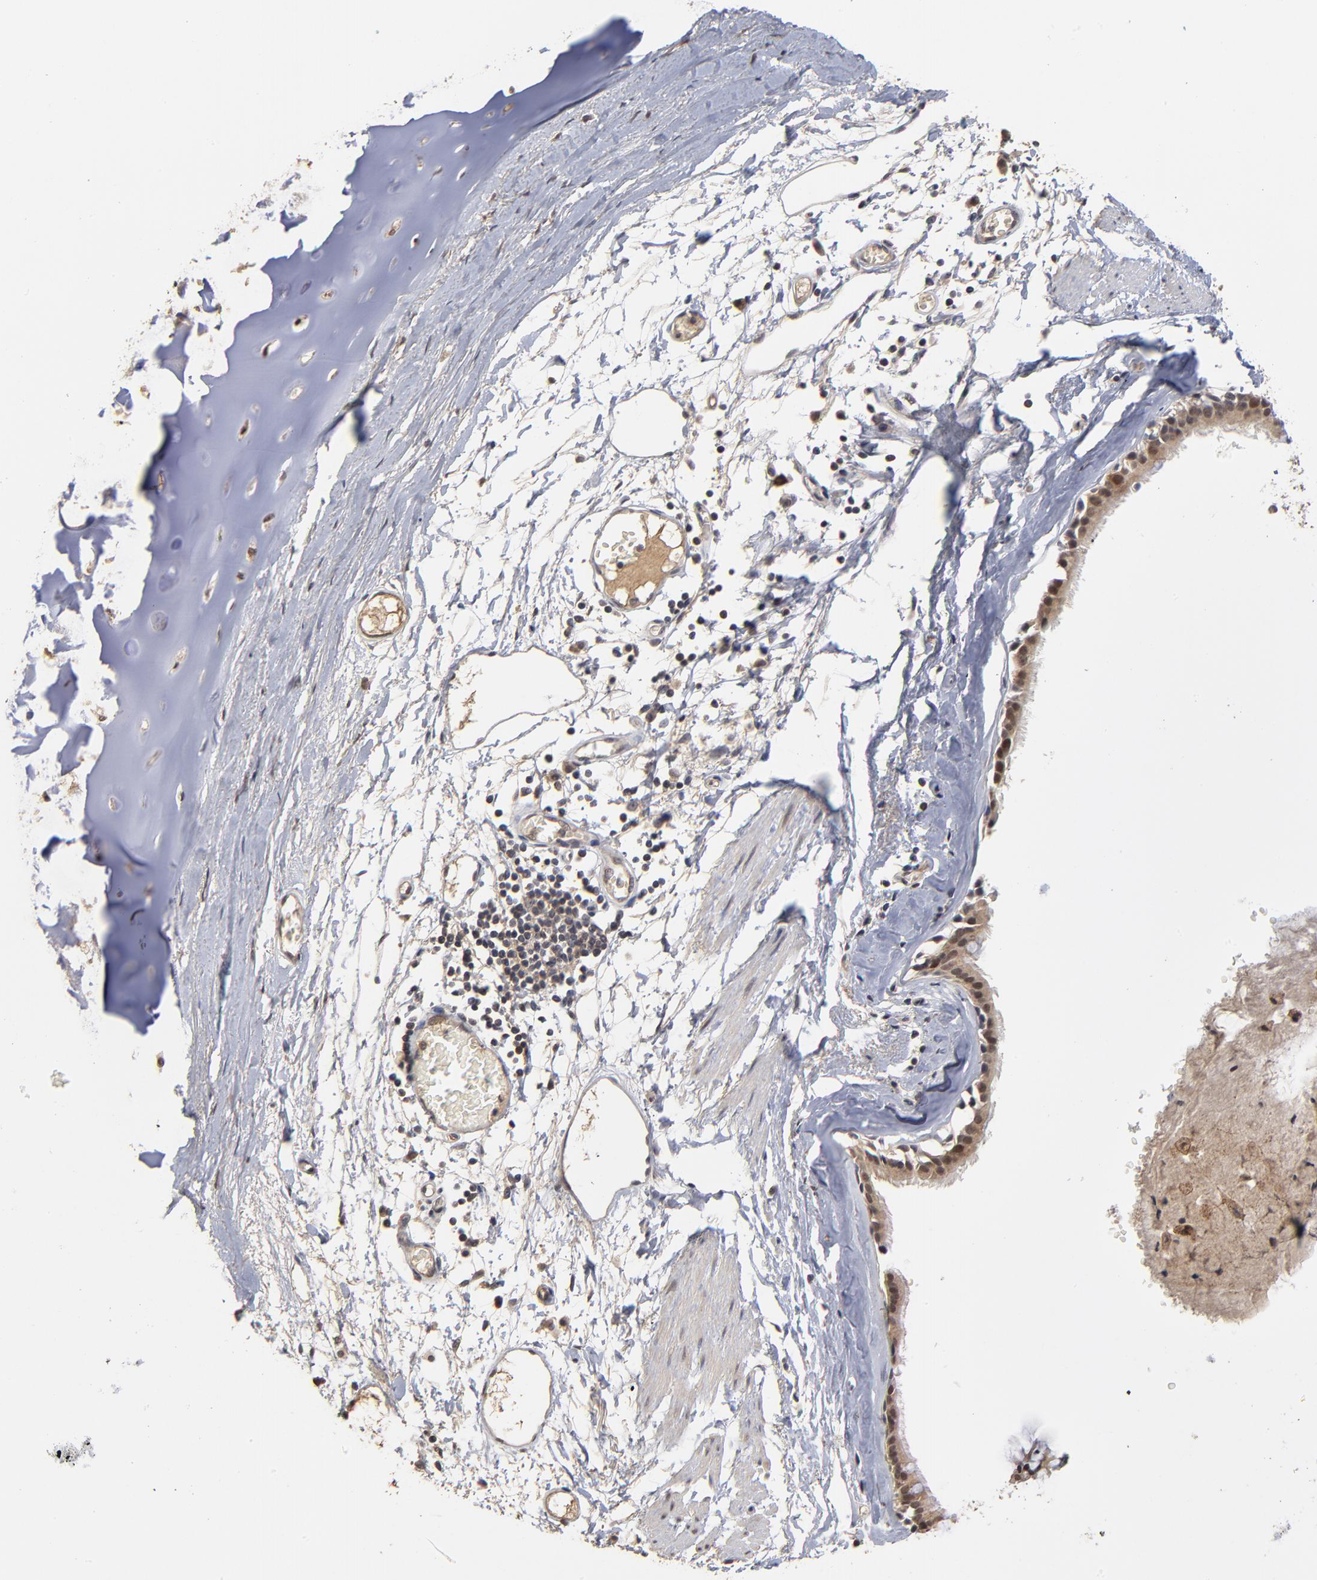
{"staining": {"intensity": "moderate", "quantity": ">75%", "location": "cytoplasmic/membranous"}, "tissue": "bronchus", "cell_type": "Respiratory epithelial cells", "image_type": "normal", "snomed": [{"axis": "morphology", "description": "Normal tissue, NOS"}, {"axis": "topography", "description": "Bronchus"}, {"axis": "topography", "description": "Lung"}], "caption": "Immunohistochemistry image of unremarkable bronchus stained for a protein (brown), which shows medium levels of moderate cytoplasmic/membranous staining in about >75% of respiratory epithelial cells.", "gene": "ASB8", "patient": {"sex": "female", "age": 56}}